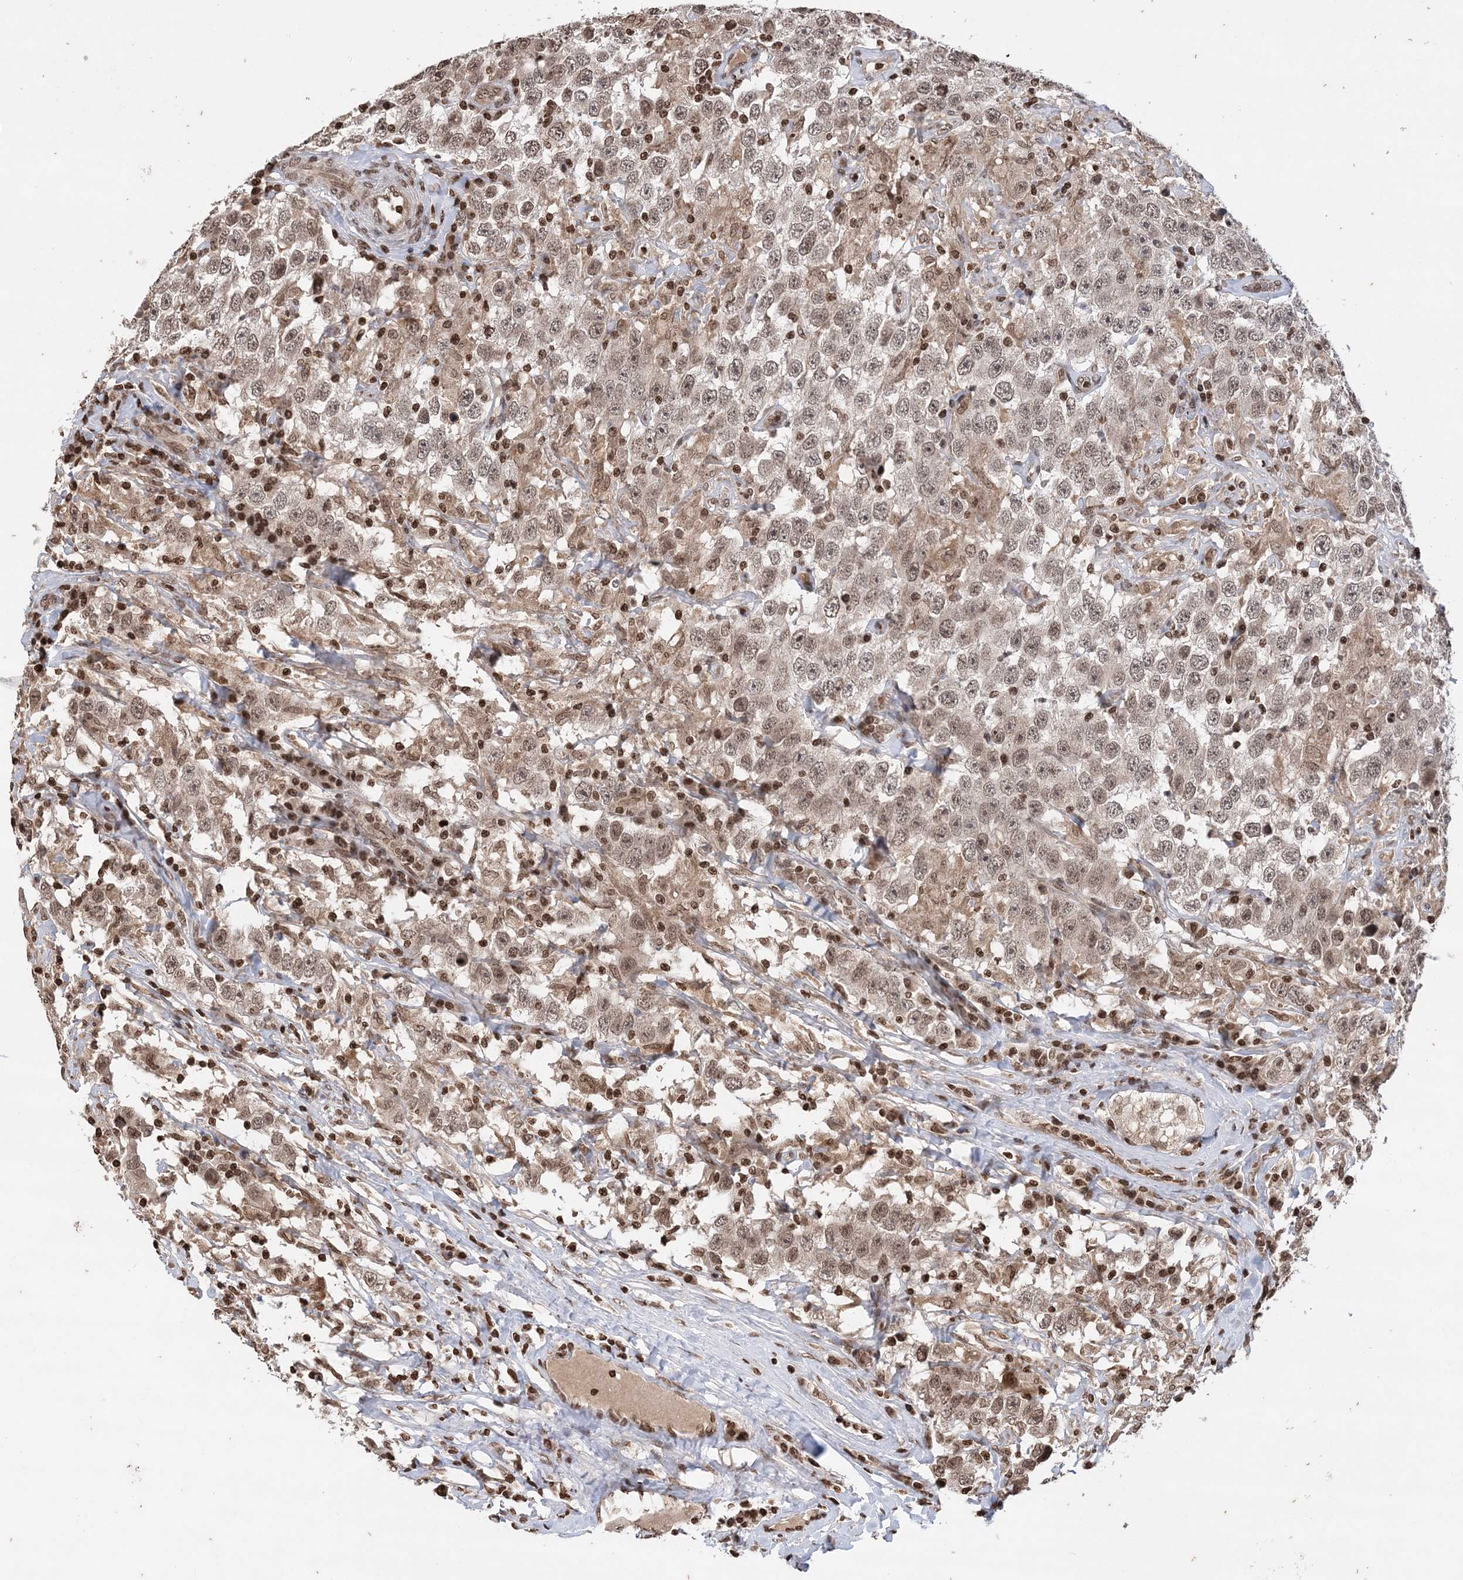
{"staining": {"intensity": "weak", "quantity": ">75%", "location": "cytoplasmic/membranous,nuclear"}, "tissue": "testis cancer", "cell_type": "Tumor cells", "image_type": "cancer", "snomed": [{"axis": "morphology", "description": "Seminoma, NOS"}, {"axis": "topography", "description": "Testis"}], "caption": "The photomicrograph reveals staining of testis seminoma, revealing weak cytoplasmic/membranous and nuclear protein staining (brown color) within tumor cells.", "gene": "NEDD9", "patient": {"sex": "male", "age": 41}}